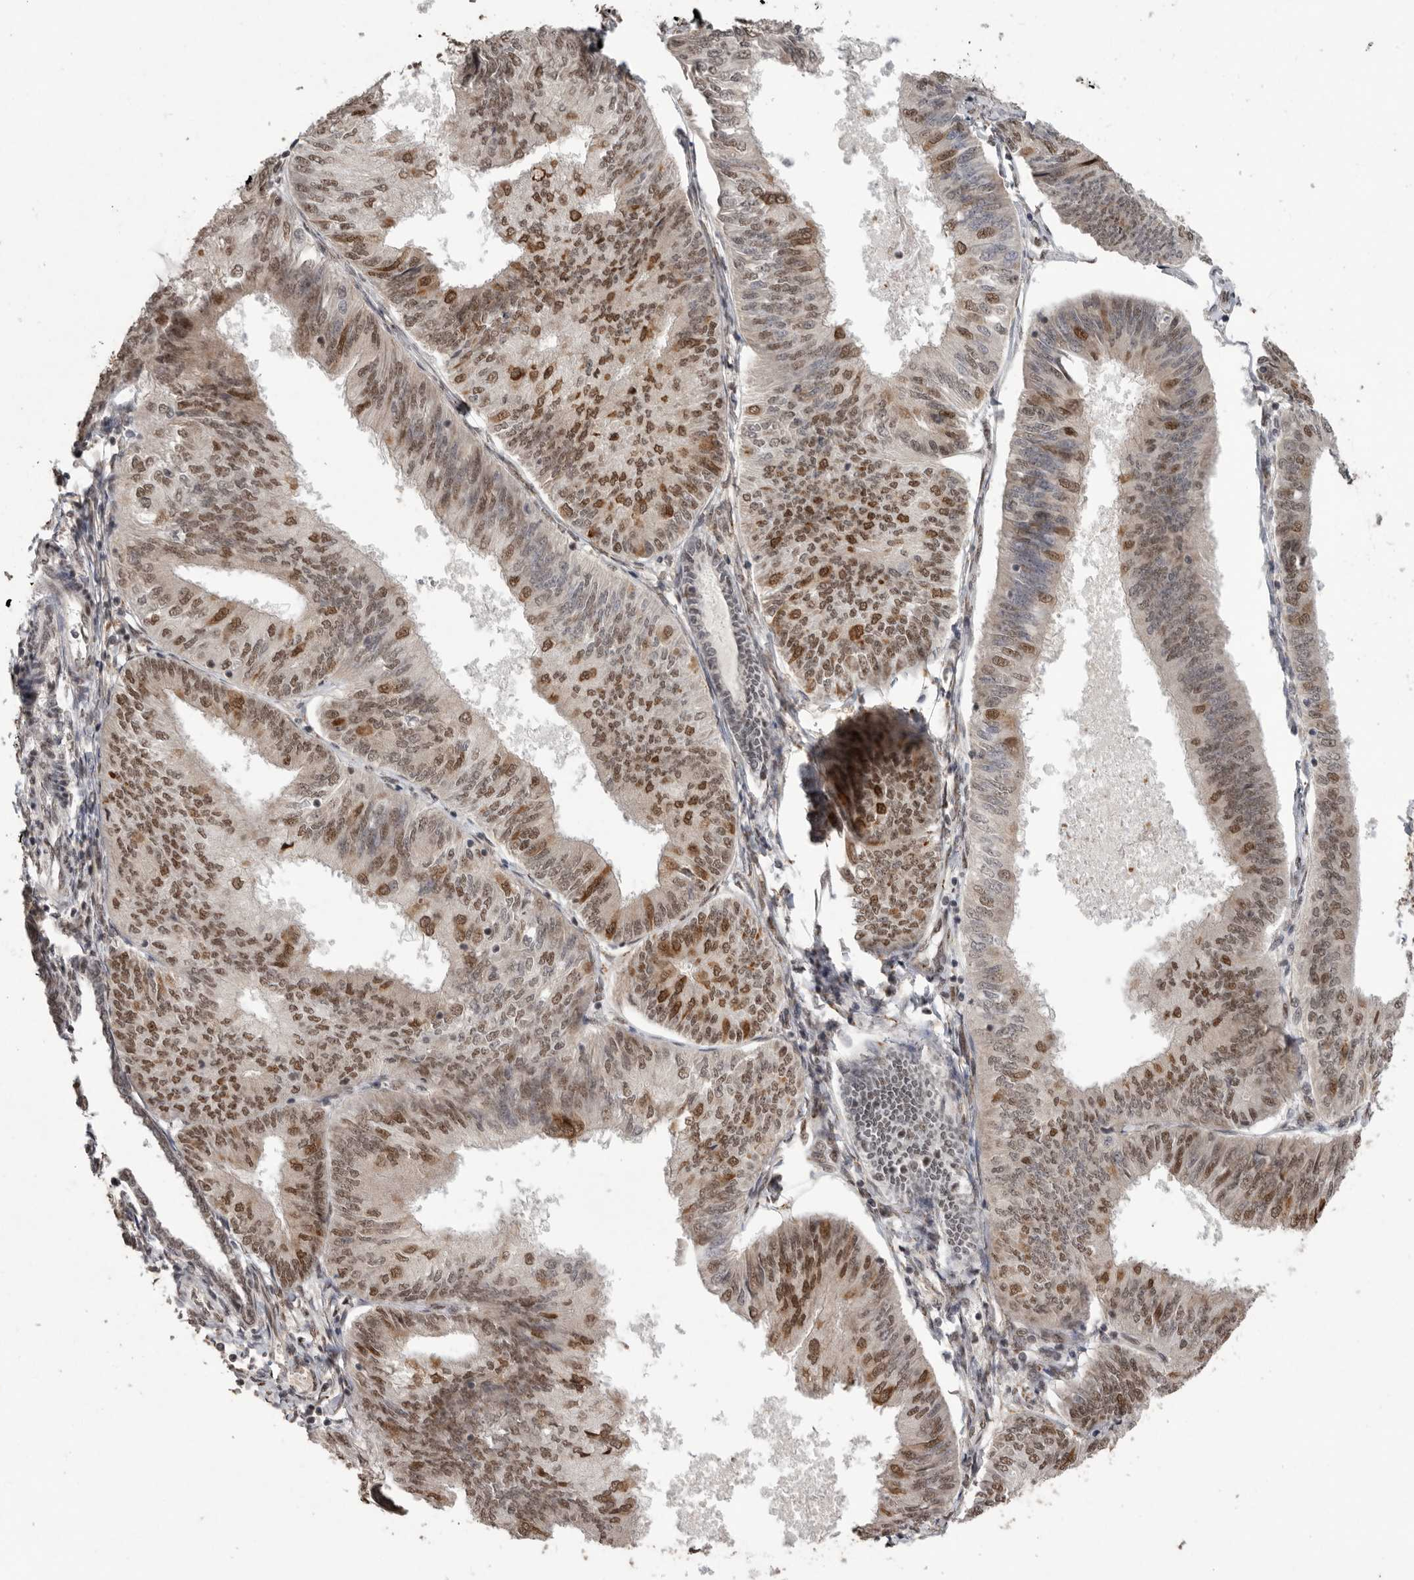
{"staining": {"intensity": "moderate", "quantity": ">75%", "location": "nuclear"}, "tissue": "endometrial cancer", "cell_type": "Tumor cells", "image_type": "cancer", "snomed": [{"axis": "morphology", "description": "Adenocarcinoma, NOS"}, {"axis": "topography", "description": "Endometrium"}], "caption": "Adenocarcinoma (endometrial) was stained to show a protein in brown. There is medium levels of moderate nuclear positivity in about >75% of tumor cells.", "gene": "PPP1R10", "patient": {"sex": "female", "age": 58}}